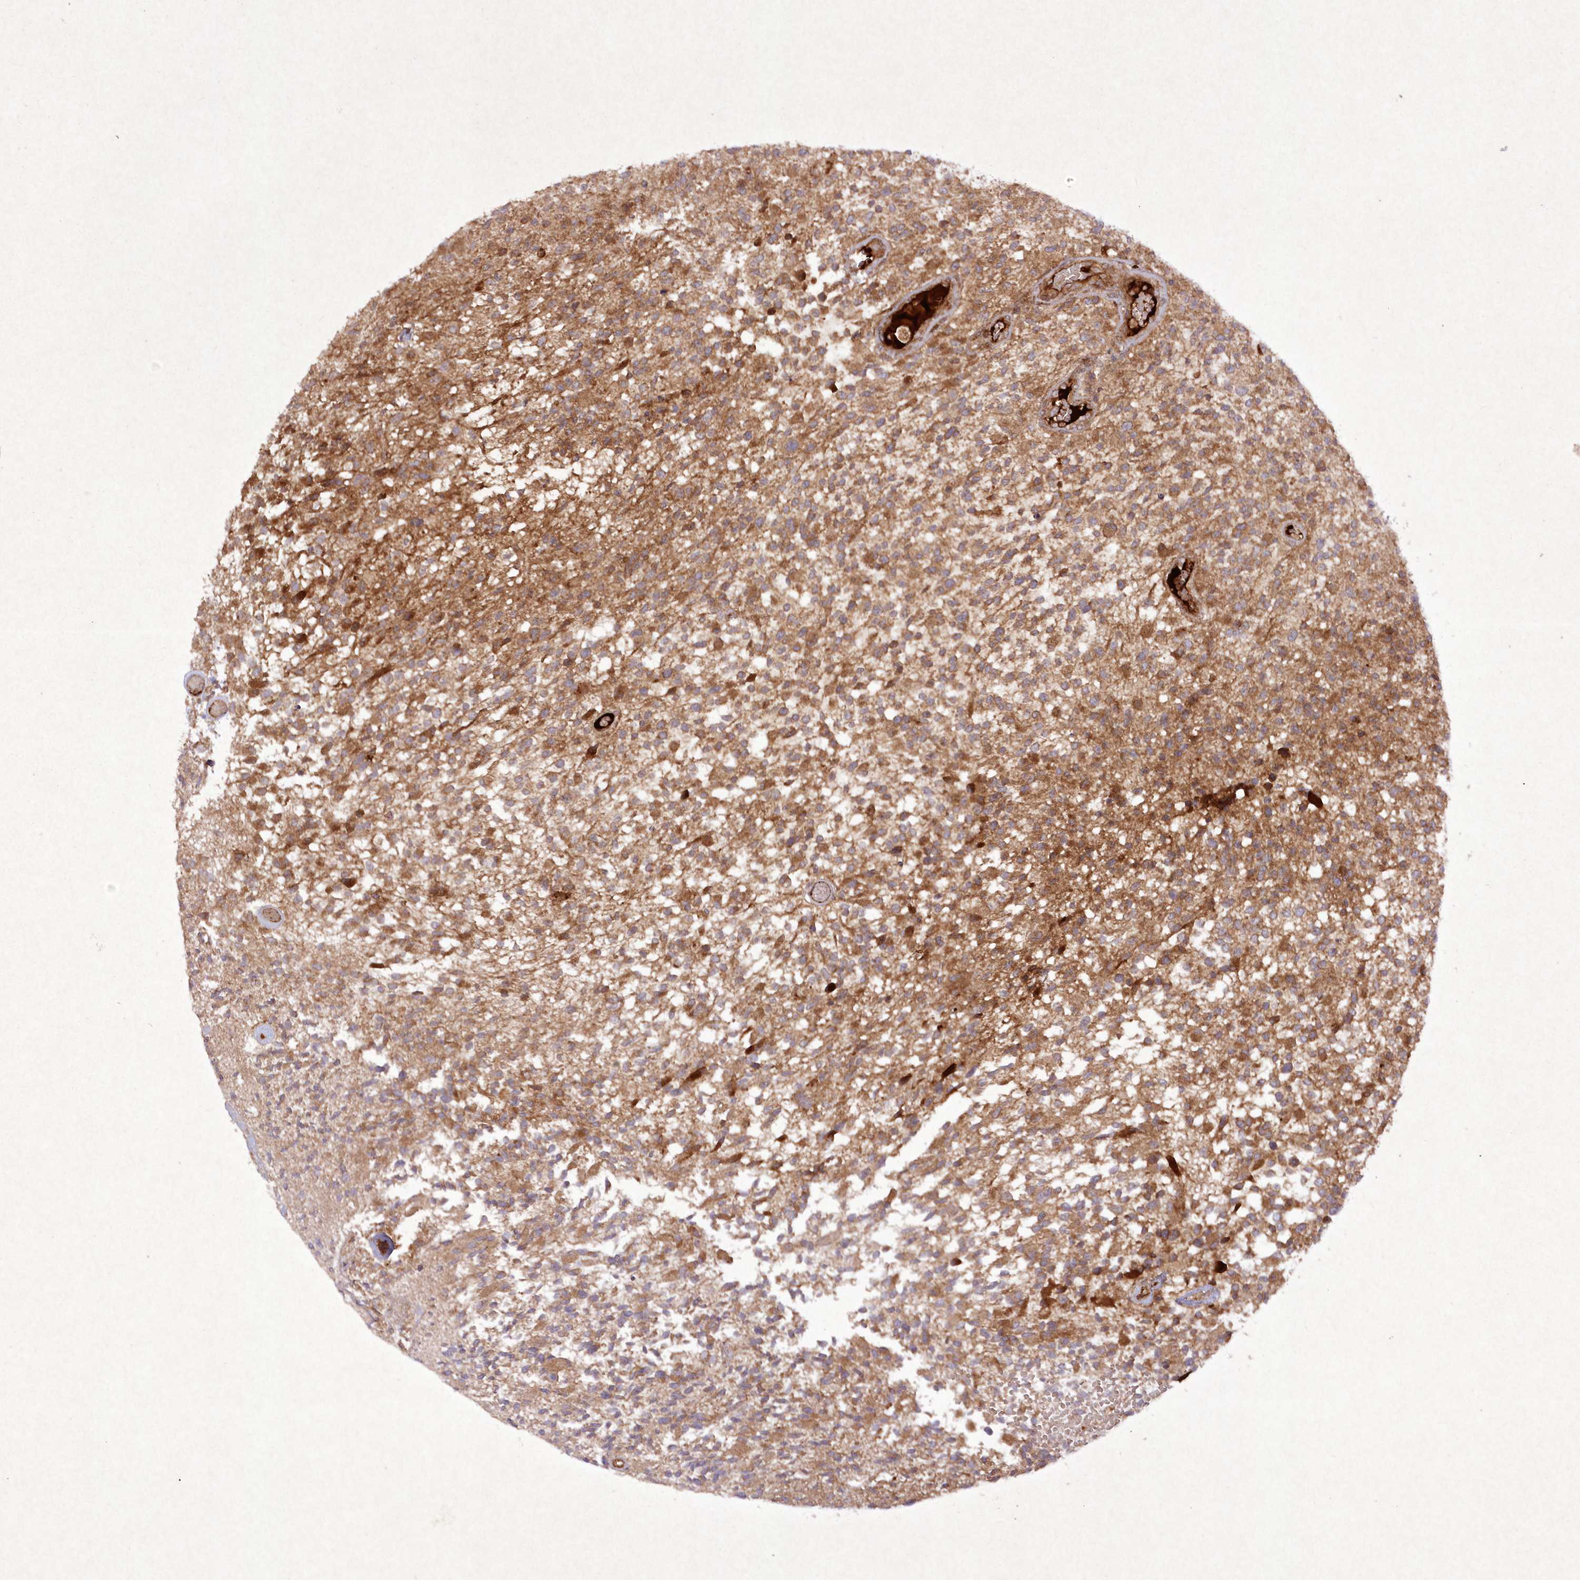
{"staining": {"intensity": "moderate", "quantity": "25%-75%", "location": "cytoplasmic/membranous"}, "tissue": "glioma", "cell_type": "Tumor cells", "image_type": "cancer", "snomed": [{"axis": "morphology", "description": "Glioma, malignant, High grade"}, {"axis": "morphology", "description": "Glioblastoma, NOS"}, {"axis": "topography", "description": "Brain"}], "caption": "Immunohistochemistry photomicrograph of glioblastoma stained for a protein (brown), which exhibits medium levels of moderate cytoplasmic/membranous positivity in about 25%-75% of tumor cells.", "gene": "APOM", "patient": {"sex": "male", "age": 60}}